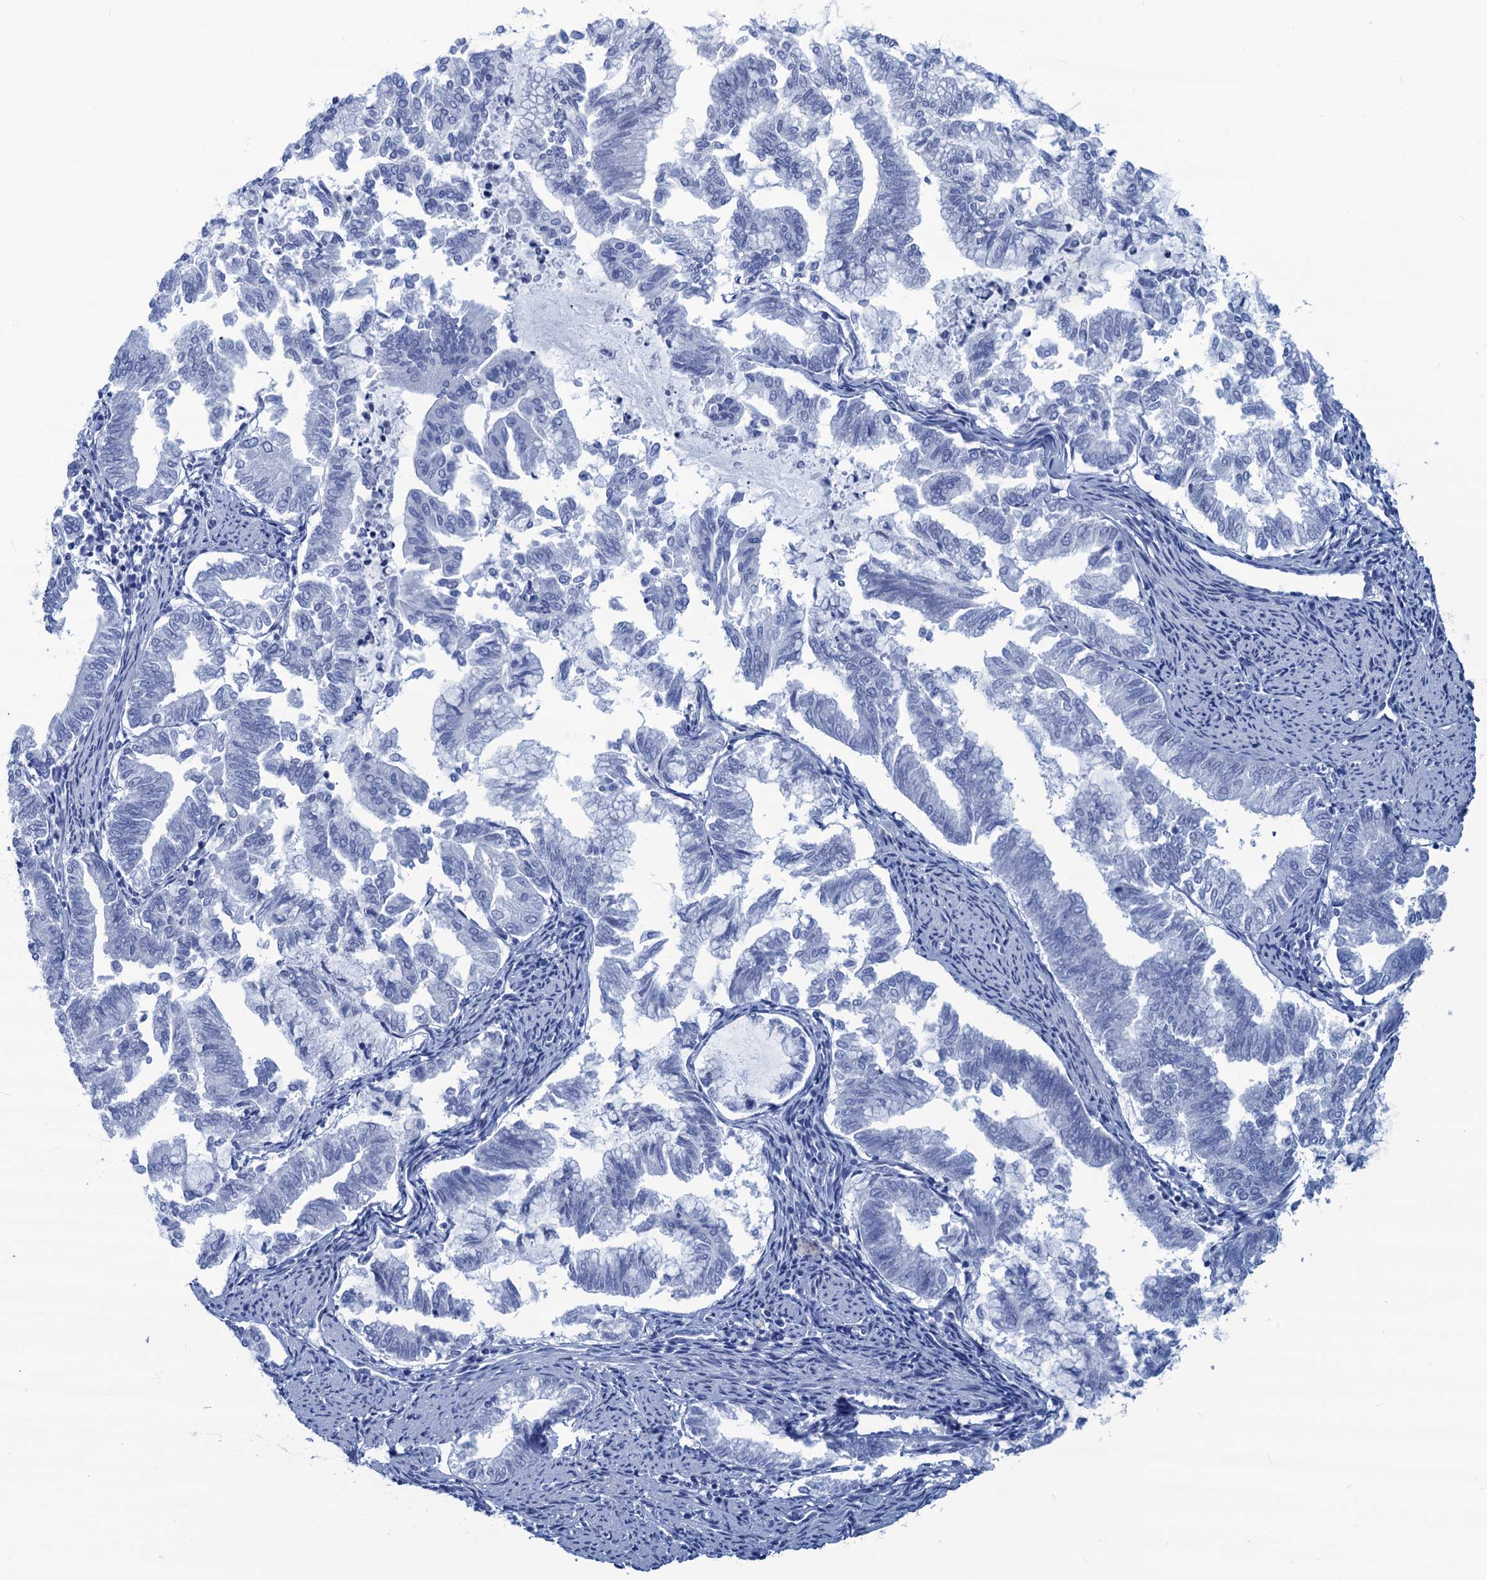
{"staining": {"intensity": "negative", "quantity": "none", "location": "none"}, "tissue": "endometrial cancer", "cell_type": "Tumor cells", "image_type": "cancer", "snomed": [{"axis": "morphology", "description": "Adenocarcinoma, NOS"}, {"axis": "topography", "description": "Endometrium"}], "caption": "Tumor cells are negative for protein expression in human adenocarcinoma (endometrial).", "gene": "CABYR", "patient": {"sex": "female", "age": 79}}